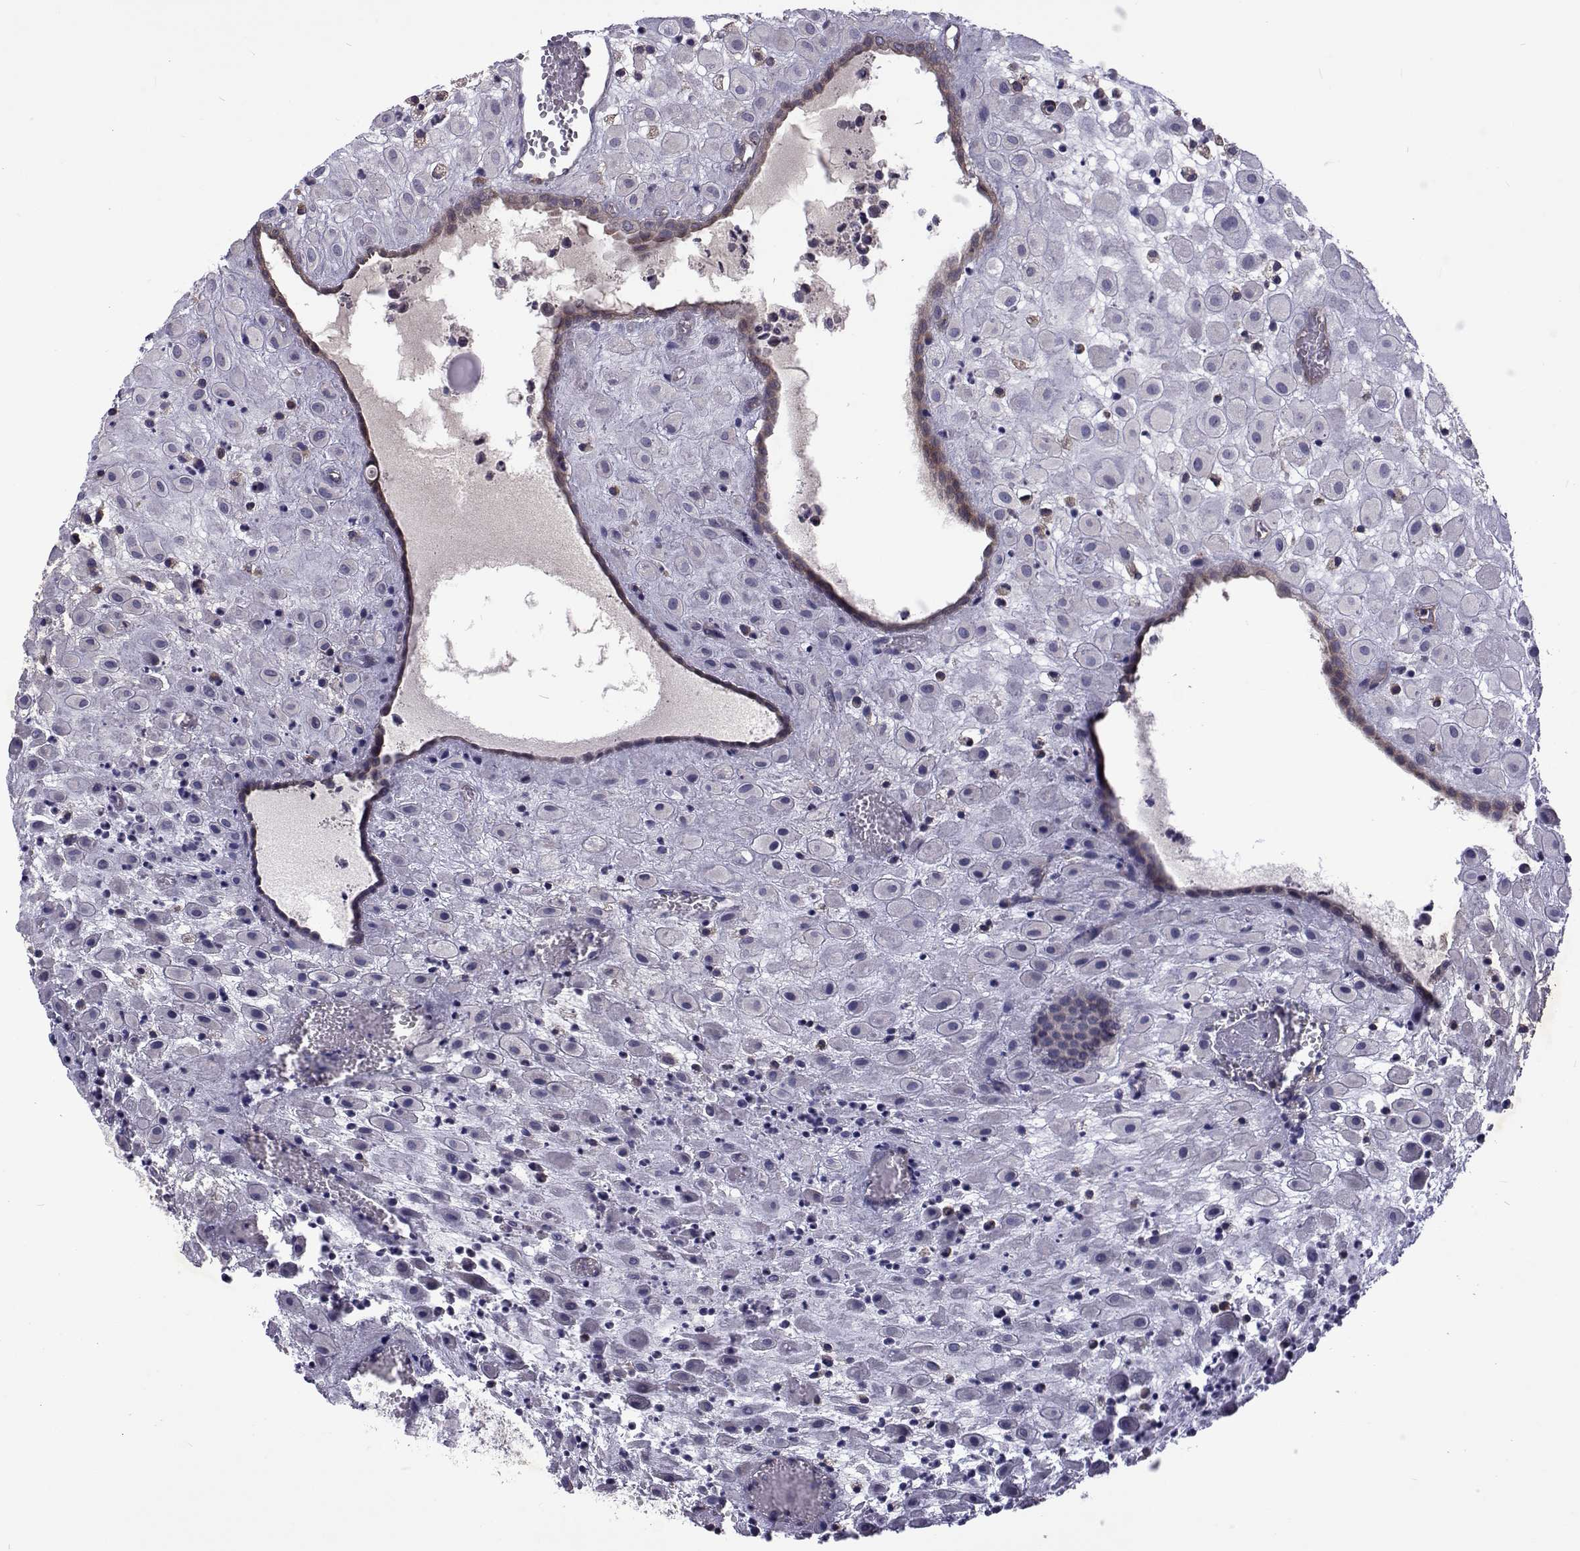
{"staining": {"intensity": "negative", "quantity": "none", "location": "none"}, "tissue": "placenta", "cell_type": "Decidual cells", "image_type": "normal", "snomed": [{"axis": "morphology", "description": "Normal tissue, NOS"}, {"axis": "topography", "description": "Placenta"}], "caption": "A high-resolution micrograph shows IHC staining of normal placenta, which shows no significant expression in decidual cells. (DAB (3,3'-diaminobenzidine) immunohistochemistry (IHC), high magnification).", "gene": "TCF15", "patient": {"sex": "female", "age": 24}}